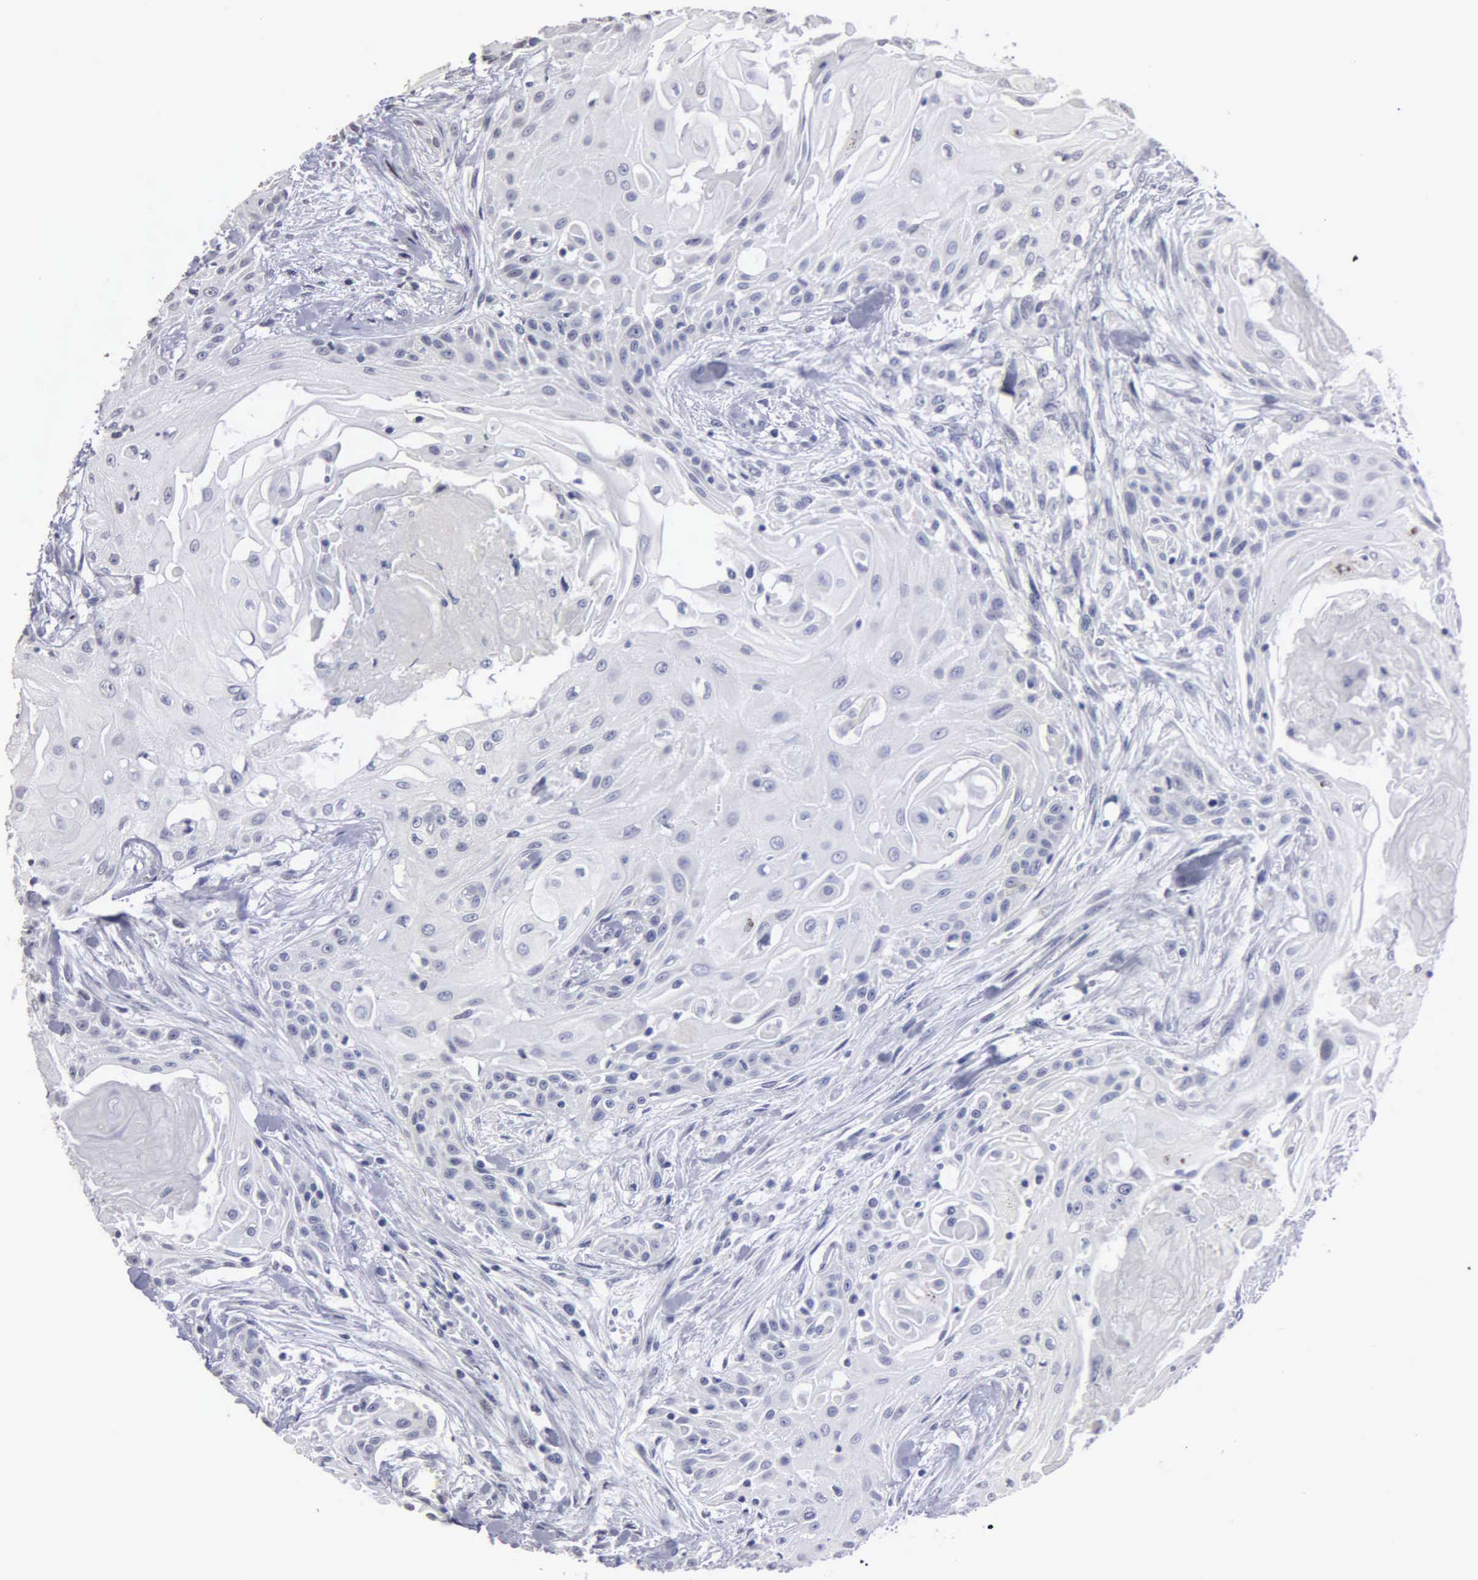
{"staining": {"intensity": "negative", "quantity": "none", "location": "none"}, "tissue": "head and neck cancer", "cell_type": "Tumor cells", "image_type": "cancer", "snomed": [{"axis": "morphology", "description": "Squamous cell carcinoma, NOS"}, {"axis": "morphology", "description": "Squamous cell carcinoma, metastatic, NOS"}, {"axis": "topography", "description": "Lymph node"}, {"axis": "topography", "description": "Salivary gland"}, {"axis": "topography", "description": "Head-Neck"}], "caption": "Immunohistochemistry of human head and neck metastatic squamous cell carcinoma reveals no expression in tumor cells. (IHC, brightfield microscopy, high magnification).", "gene": "UPB1", "patient": {"sex": "female", "age": 74}}